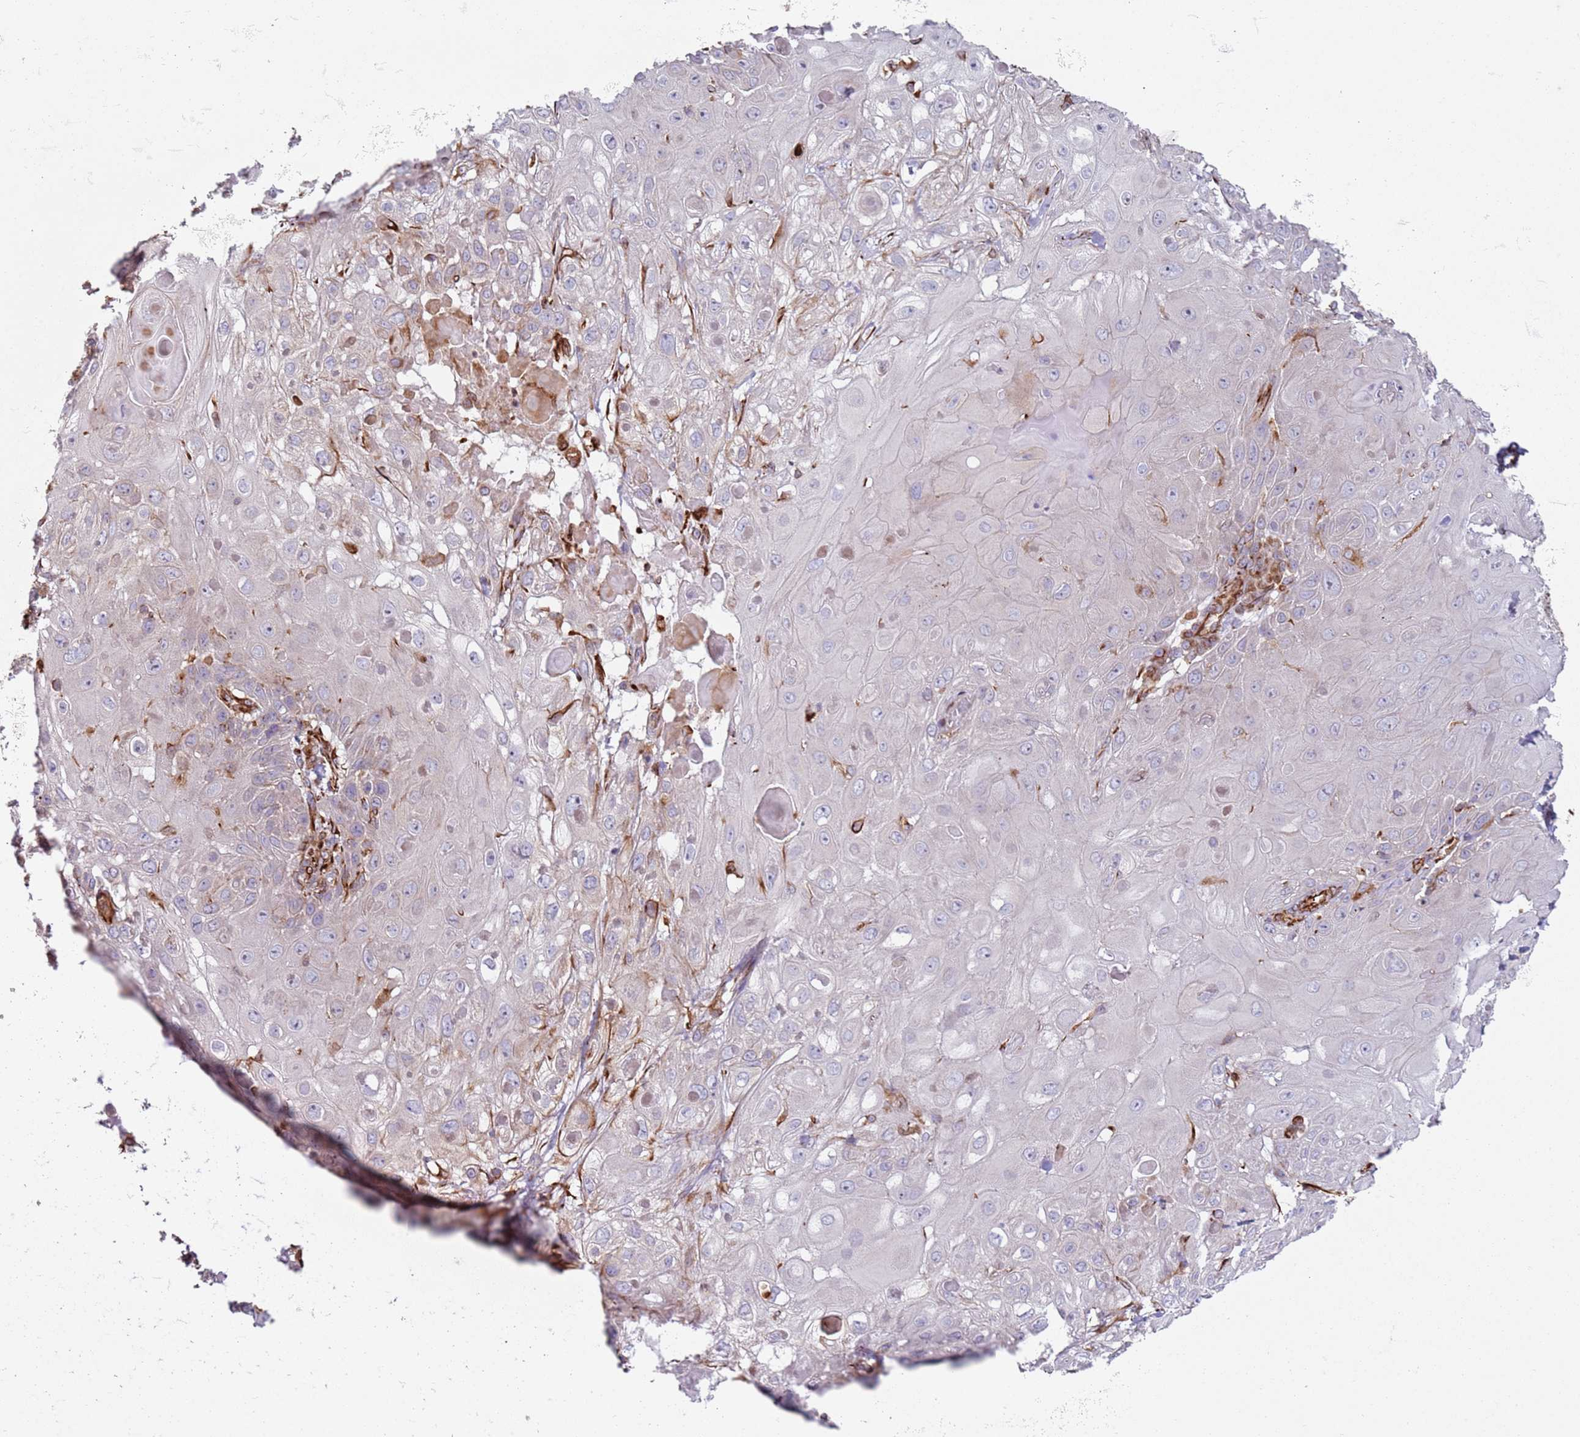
{"staining": {"intensity": "negative", "quantity": "none", "location": "none"}, "tissue": "skin cancer", "cell_type": "Tumor cells", "image_type": "cancer", "snomed": [{"axis": "morphology", "description": "Normal tissue, NOS"}, {"axis": "morphology", "description": "Squamous cell carcinoma, NOS"}, {"axis": "topography", "description": "Skin"}, {"axis": "topography", "description": "Cartilage tissue"}], "caption": "The immunohistochemistry (IHC) photomicrograph has no significant positivity in tumor cells of squamous cell carcinoma (skin) tissue. The staining was performed using DAB (3,3'-diaminobenzidine) to visualize the protein expression in brown, while the nuclei were stained in blue with hematoxylin (Magnification: 20x).", "gene": "SNAPIN", "patient": {"sex": "female", "age": 79}}